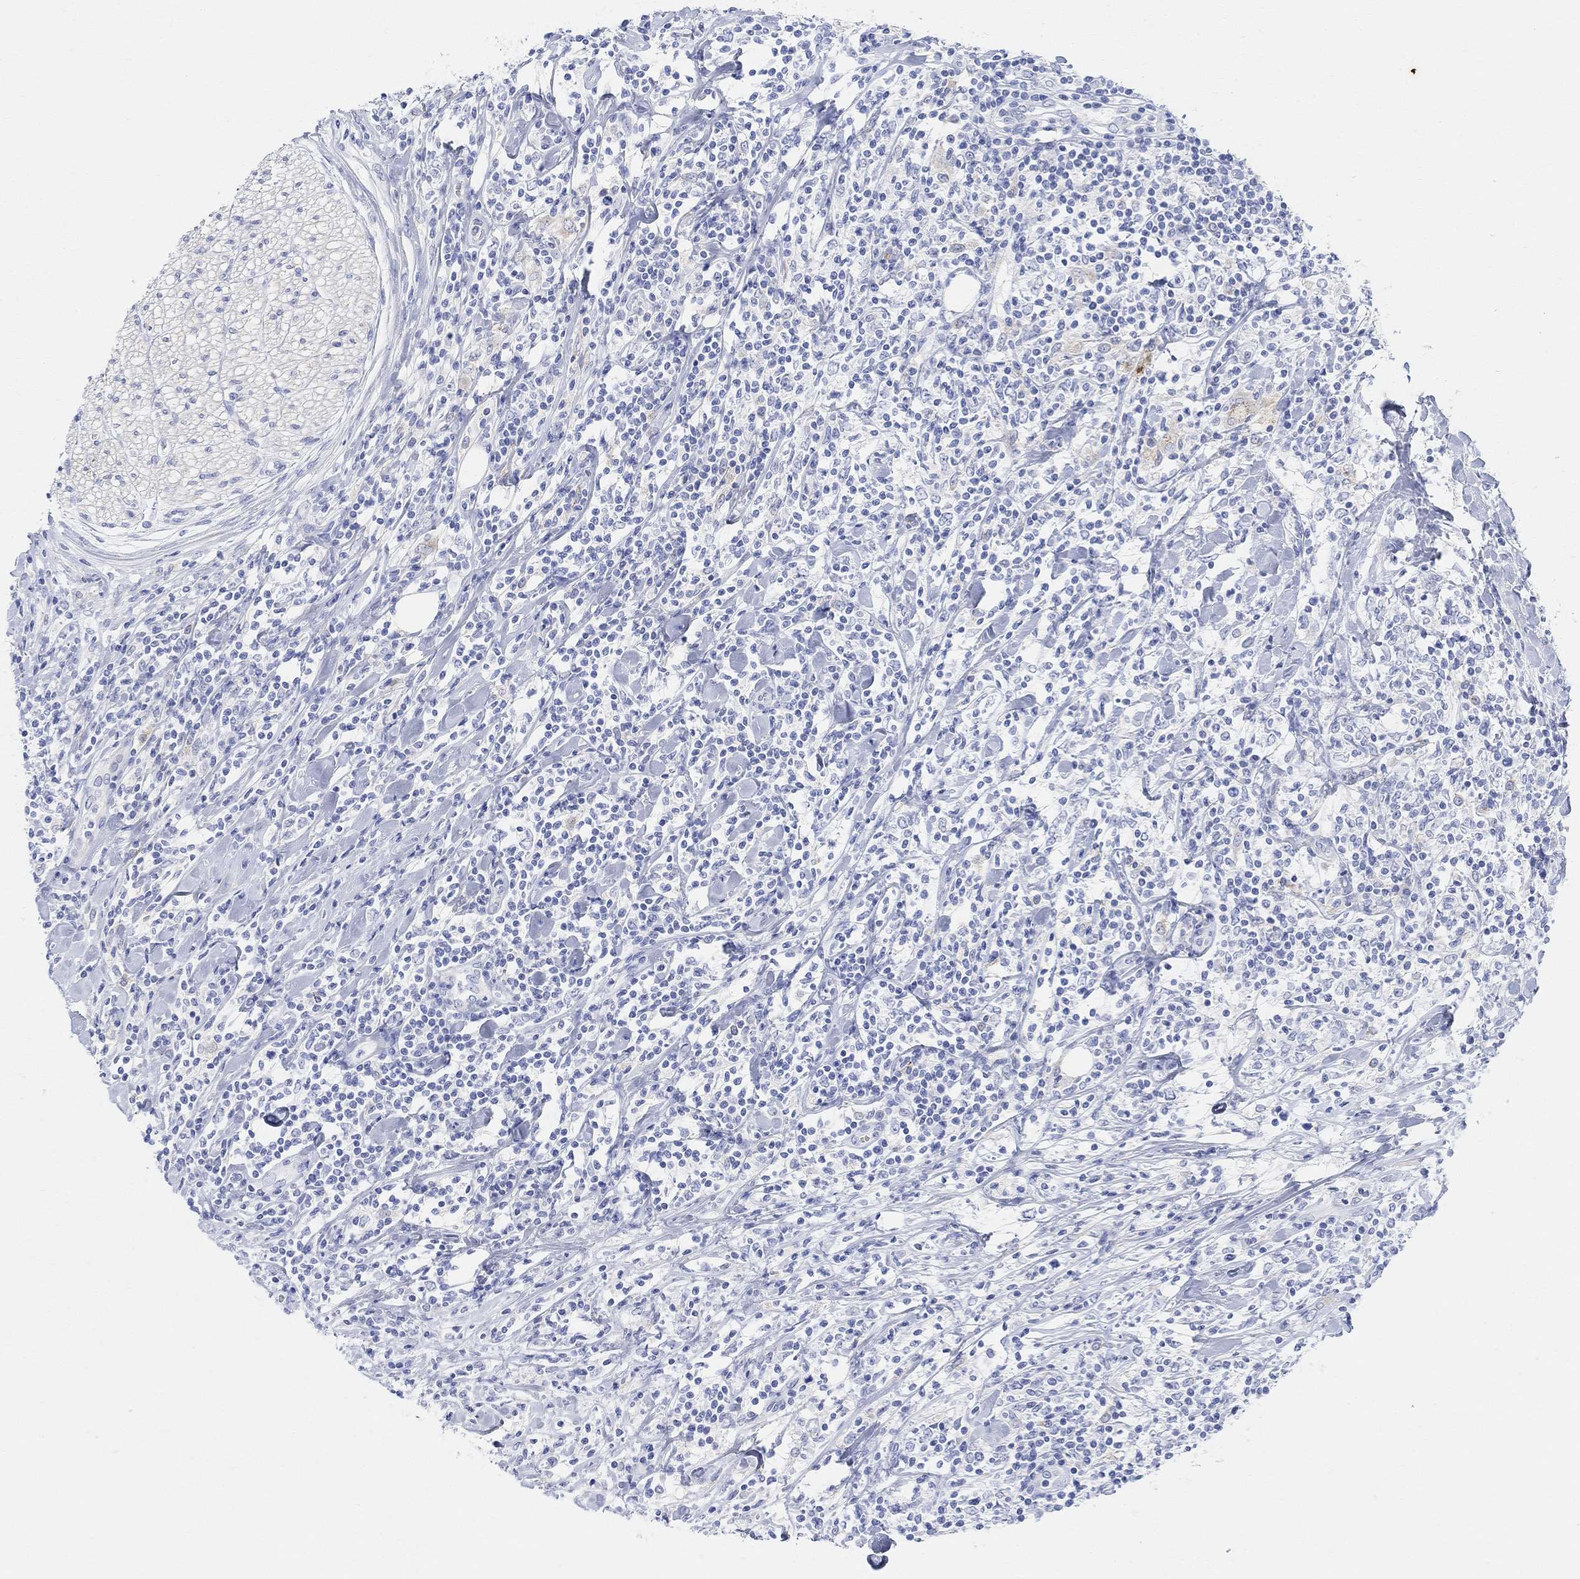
{"staining": {"intensity": "negative", "quantity": "none", "location": "none"}, "tissue": "lymphoma", "cell_type": "Tumor cells", "image_type": "cancer", "snomed": [{"axis": "morphology", "description": "Malignant lymphoma, non-Hodgkin's type, High grade"}, {"axis": "topography", "description": "Lymph node"}], "caption": "The IHC image has no significant expression in tumor cells of lymphoma tissue.", "gene": "RETNLB", "patient": {"sex": "female", "age": 84}}